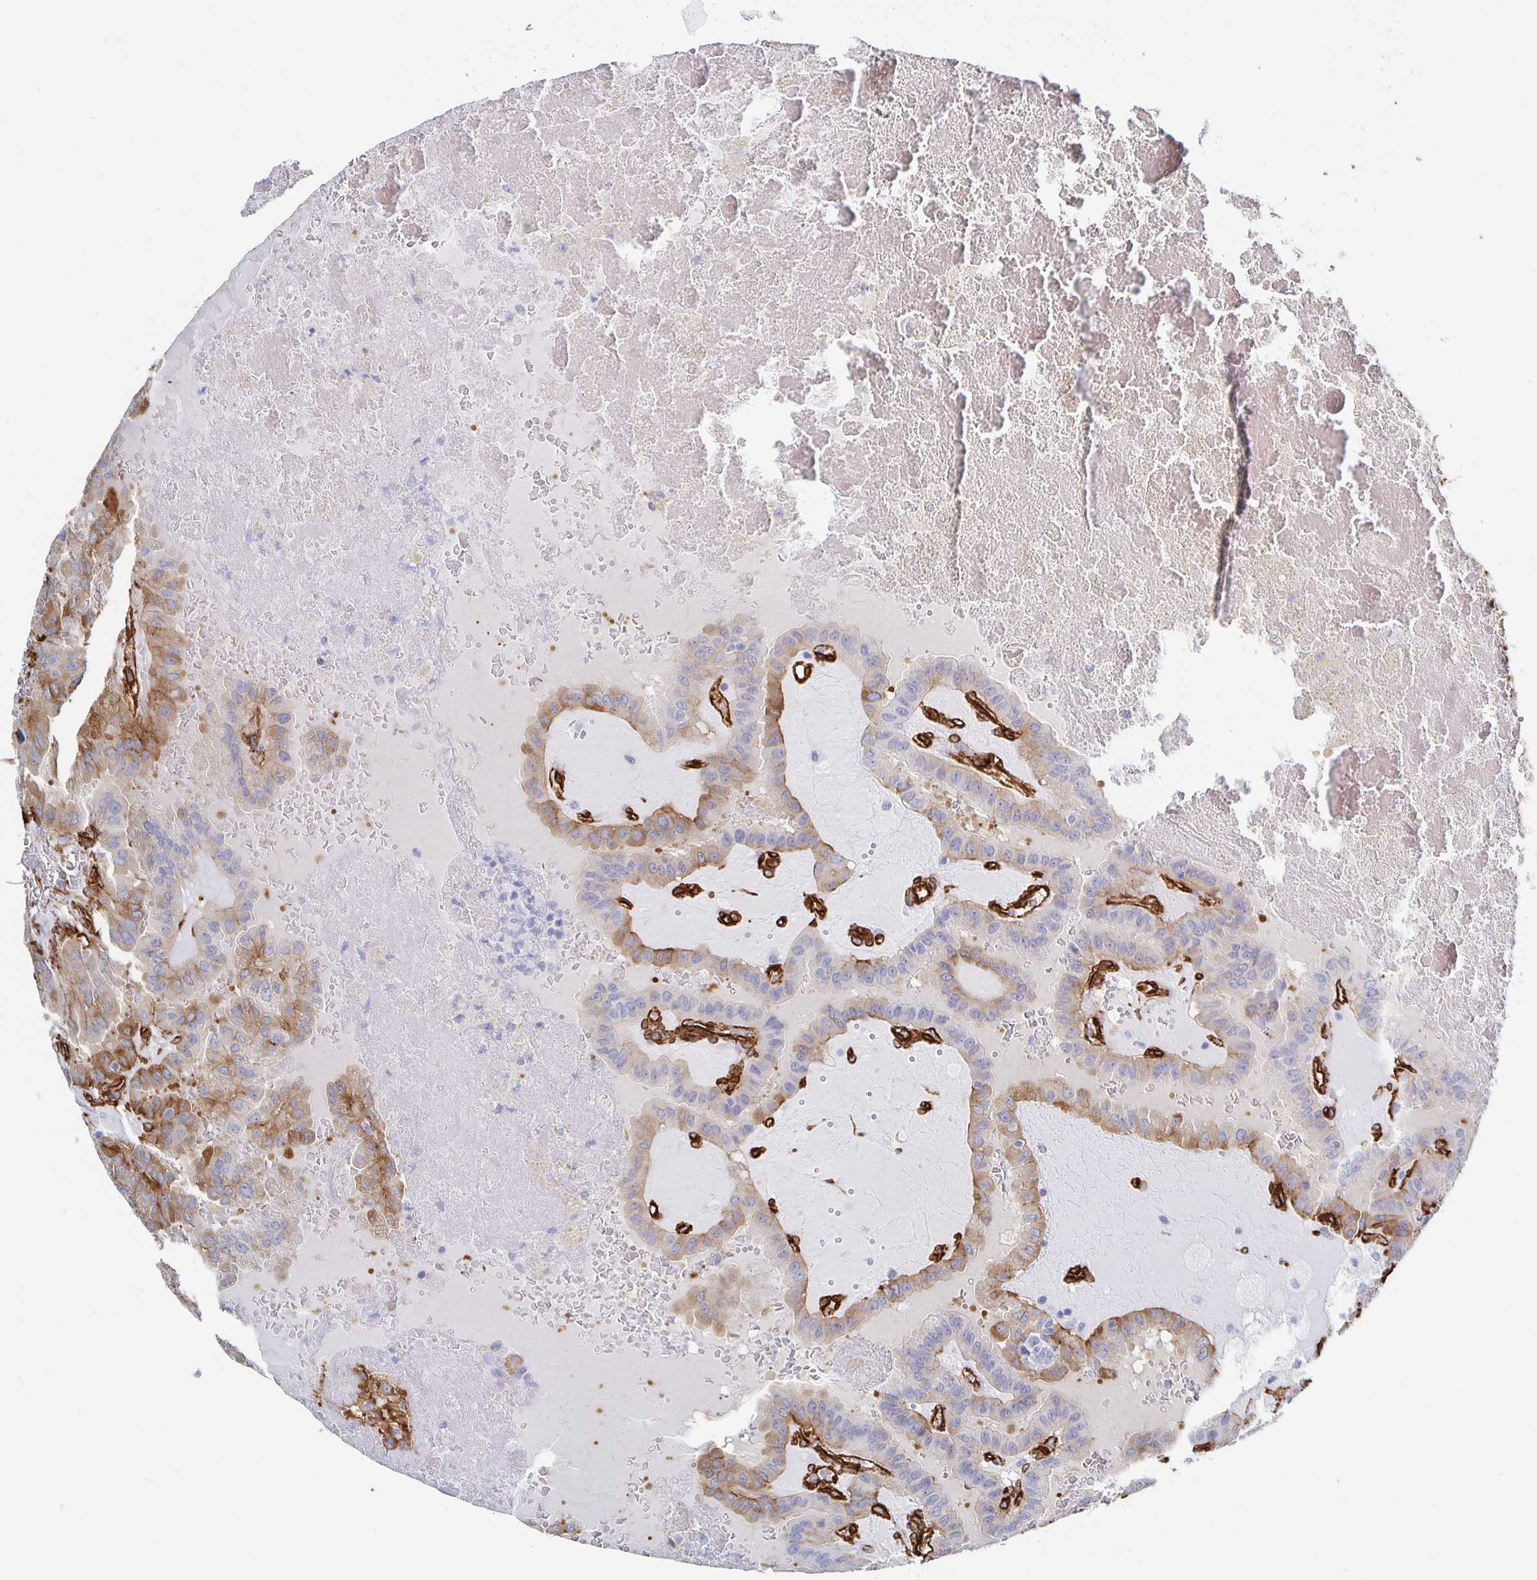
{"staining": {"intensity": "moderate", "quantity": "25%-75%", "location": "cytoplasmic/membranous"}, "tissue": "thyroid cancer", "cell_type": "Tumor cells", "image_type": "cancer", "snomed": [{"axis": "morphology", "description": "Papillary adenocarcinoma, NOS"}, {"axis": "topography", "description": "Thyroid gland"}], "caption": "The micrograph reveals a brown stain indicating the presence of a protein in the cytoplasmic/membranous of tumor cells in thyroid papillary adenocarcinoma.", "gene": "VIPR2", "patient": {"sex": "male", "age": 87}}